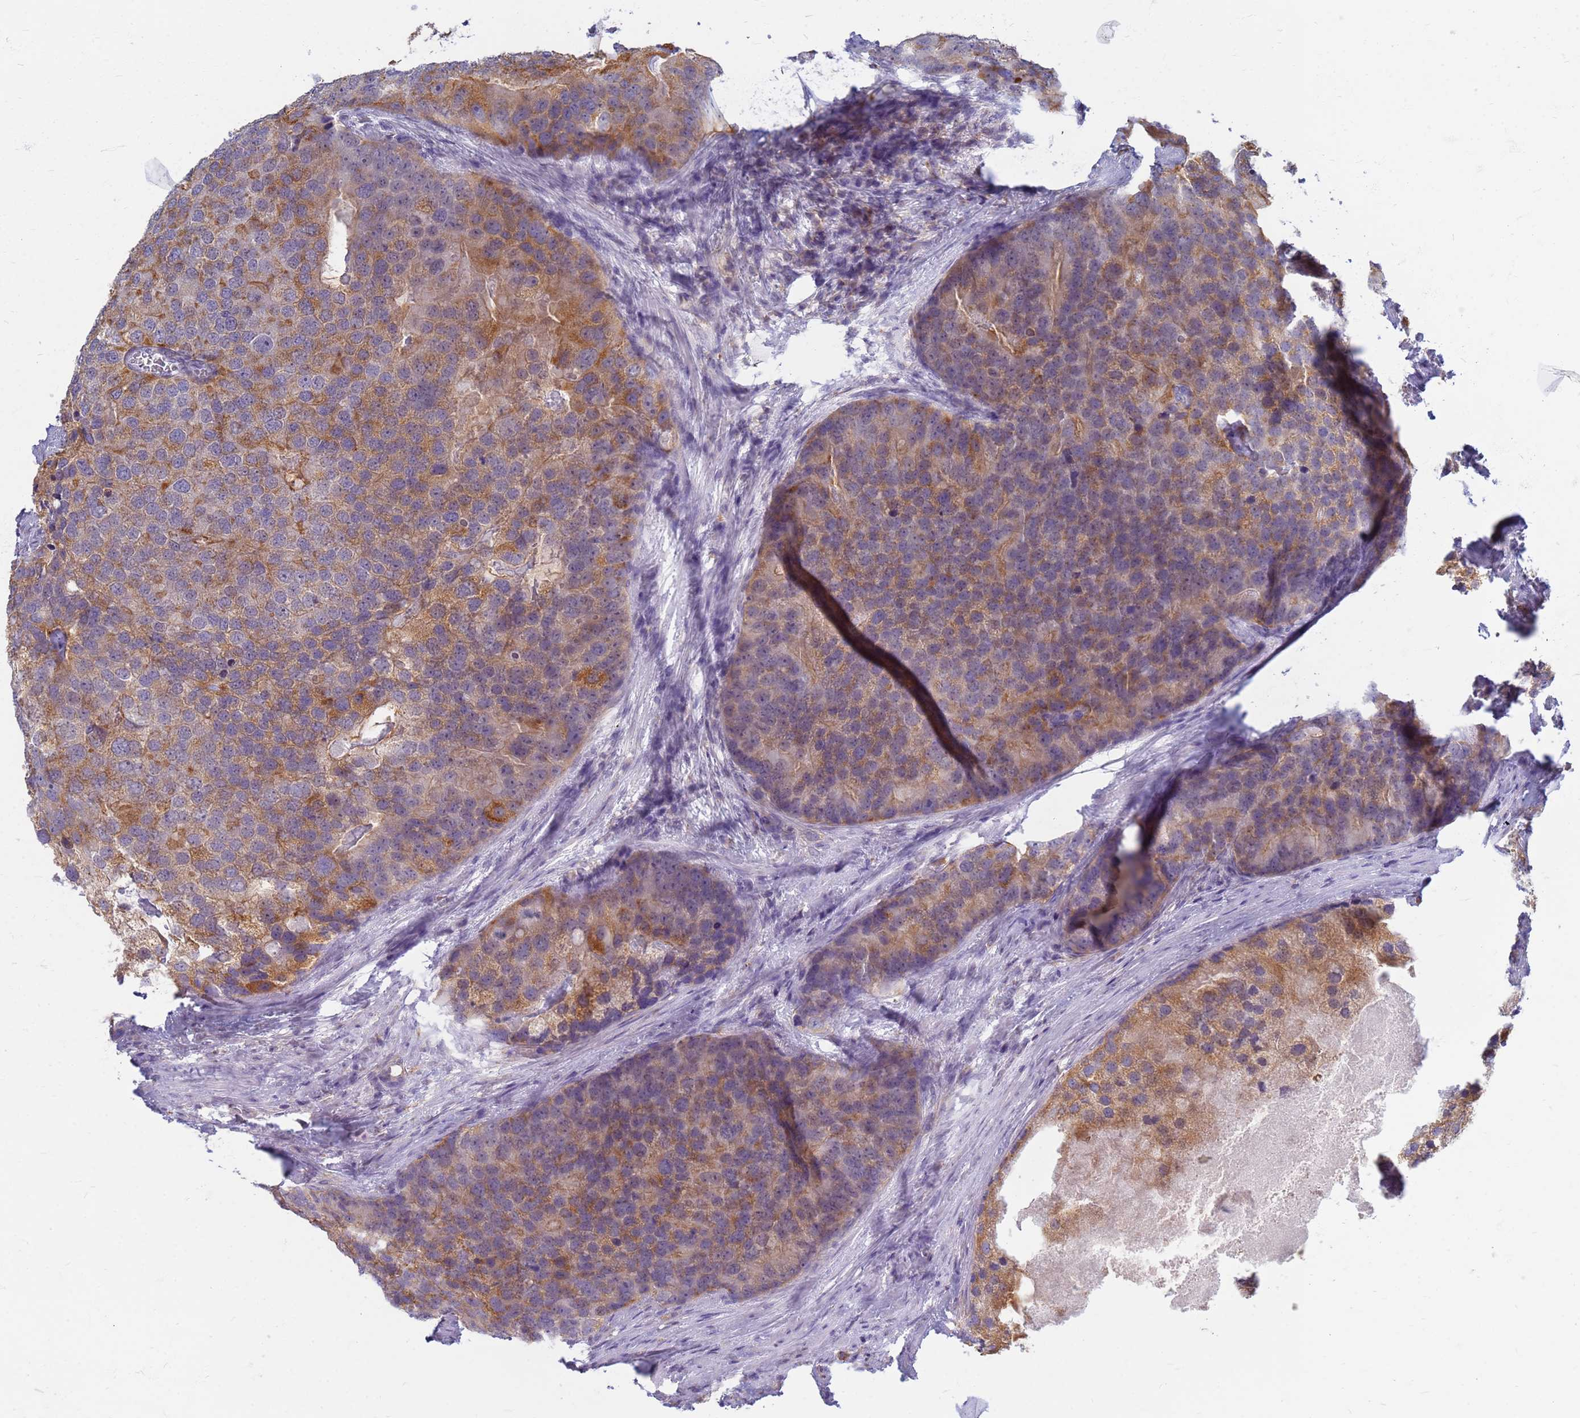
{"staining": {"intensity": "moderate", "quantity": "25%-75%", "location": "cytoplasmic/membranous"}, "tissue": "prostate cancer", "cell_type": "Tumor cells", "image_type": "cancer", "snomed": [{"axis": "morphology", "description": "Adenocarcinoma, High grade"}, {"axis": "topography", "description": "Prostate"}], "caption": "Moderate cytoplasmic/membranous expression for a protein is appreciated in about 25%-75% of tumor cells of prostate cancer (high-grade adenocarcinoma) using IHC.", "gene": "ATP6V1E1", "patient": {"sex": "male", "age": 62}}